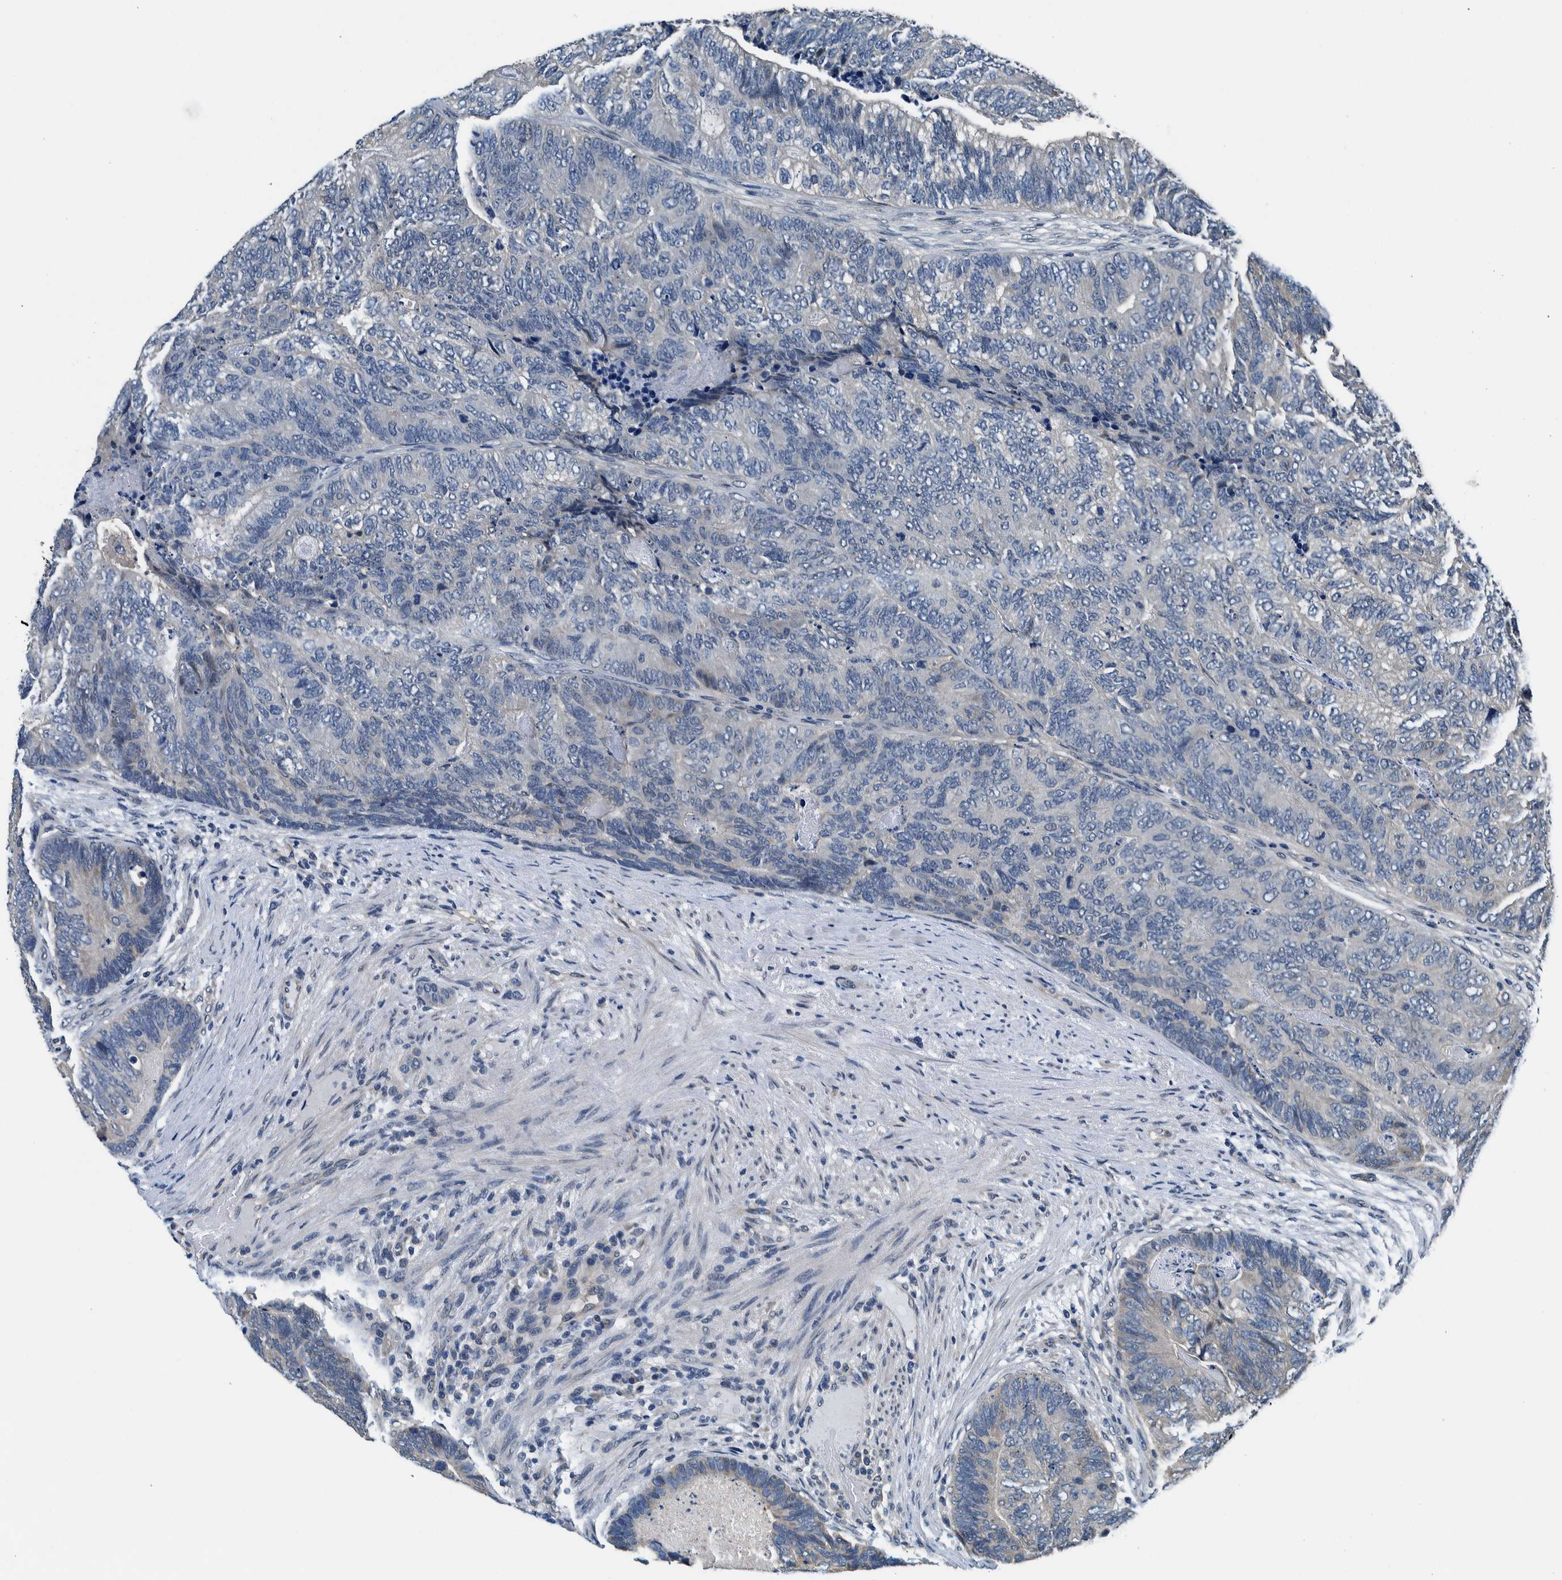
{"staining": {"intensity": "negative", "quantity": "none", "location": "none"}, "tissue": "colorectal cancer", "cell_type": "Tumor cells", "image_type": "cancer", "snomed": [{"axis": "morphology", "description": "Adenocarcinoma, NOS"}, {"axis": "topography", "description": "Colon"}], "caption": "DAB (3,3'-diaminobenzidine) immunohistochemical staining of human colorectal adenocarcinoma shows no significant positivity in tumor cells.", "gene": "NIBAN2", "patient": {"sex": "female", "age": 67}}